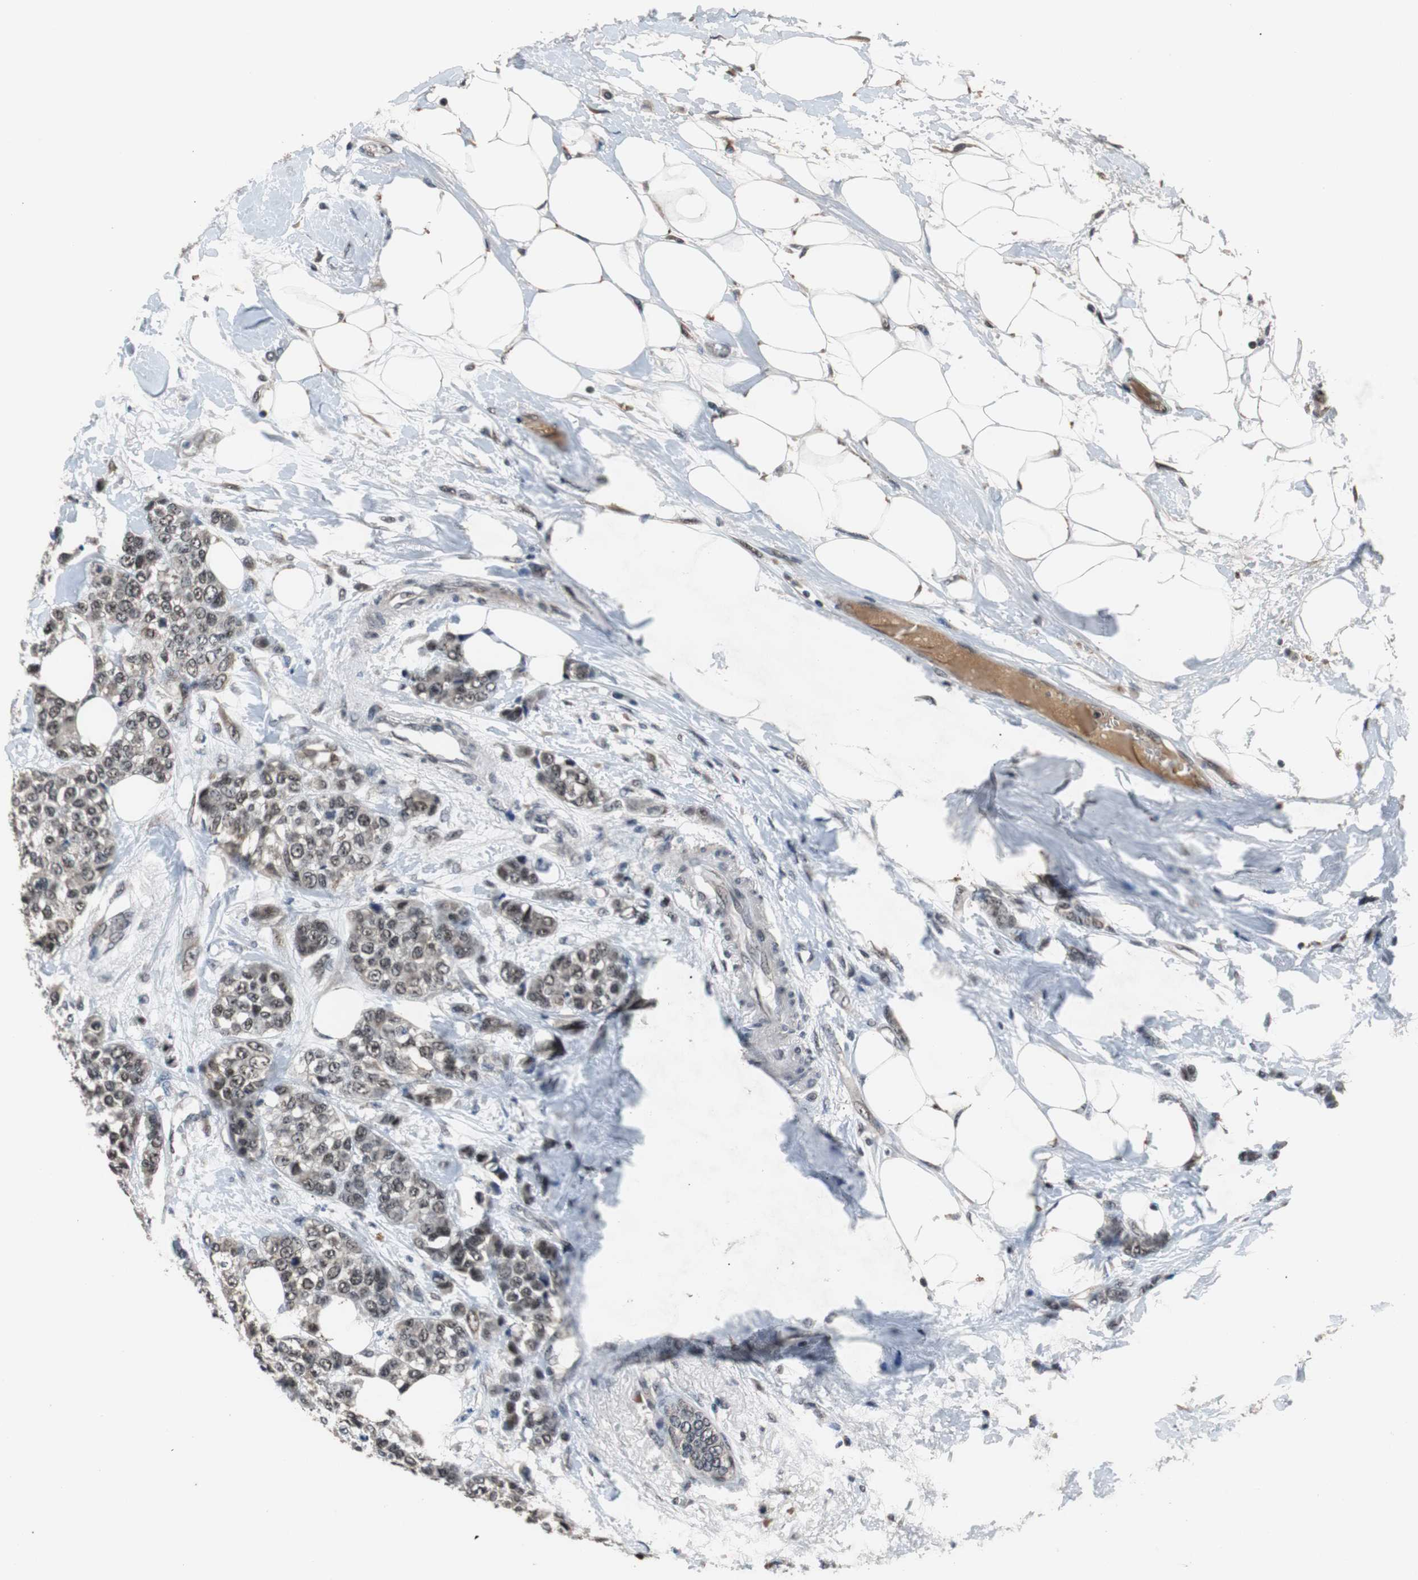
{"staining": {"intensity": "weak", "quantity": "25%-75%", "location": "nuclear"}, "tissue": "breast cancer", "cell_type": "Tumor cells", "image_type": "cancer", "snomed": [{"axis": "morphology", "description": "Duct carcinoma"}, {"axis": "topography", "description": "Breast"}], "caption": "Immunohistochemistry staining of breast infiltrating ductal carcinoma, which demonstrates low levels of weak nuclear positivity in about 25%-75% of tumor cells indicating weak nuclear protein staining. The staining was performed using DAB (3,3'-diaminobenzidine) (brown) for protein detection and nuclei were counterstained in hematoxylin (blue).", "gene": "USP28", "patient": {"sex": "female", "age": 51}}